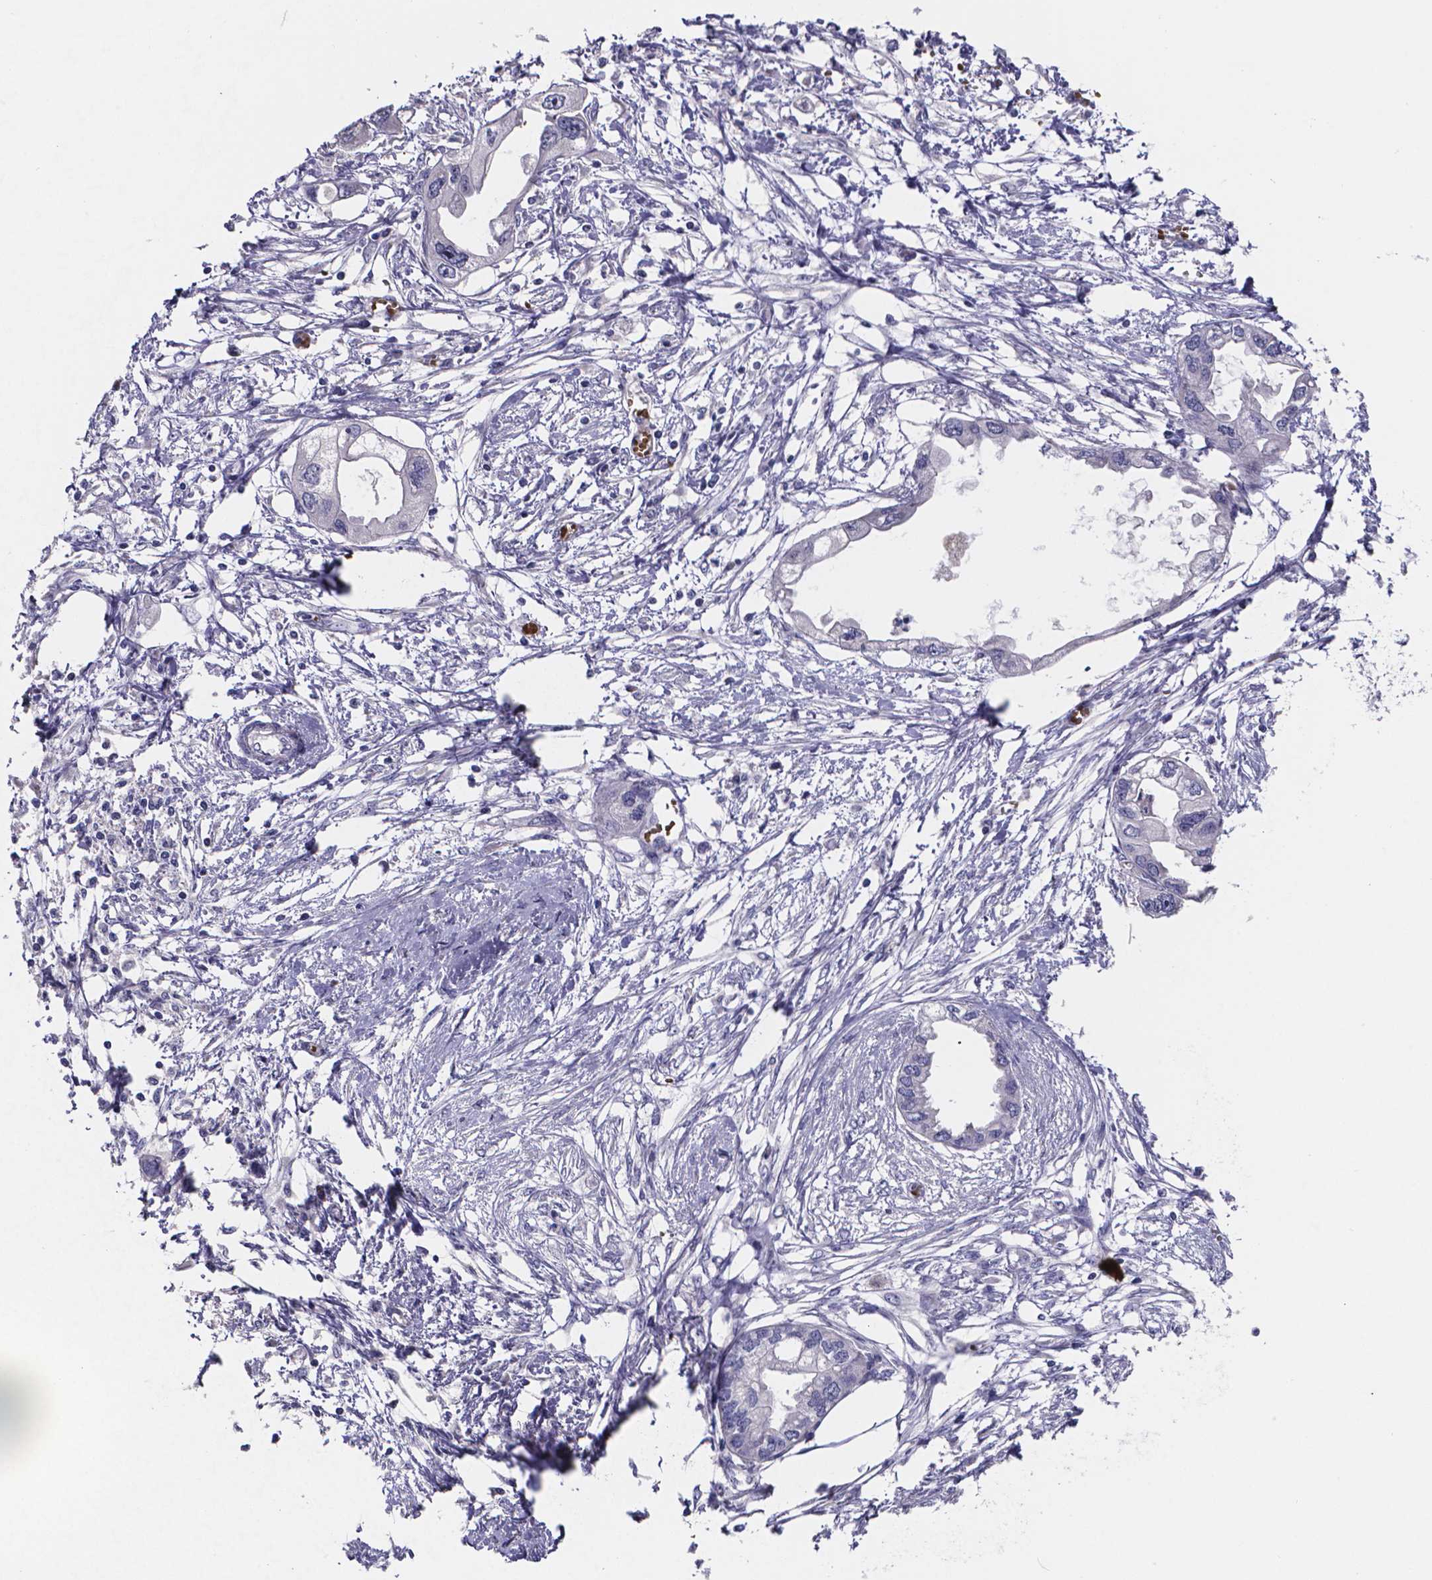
{"staining": {"intensity": "negative", "quantity": "none", "location": "none"}, "tissue": "endometrial cancer", "cell_type": "Tumor cells", "image_type": "cancer", "snomed": [{"axis": "morphology", "description": "Adenocarcinoma, NOS"}, {"axis": "morphology", "description": "Adenocarcinoma, metastatic, NOS"}, {"axis": "topography", "description": "Adipose tissue"}, {"axis": "topography", "description": "Endometrium"}], "caption": "IHC micrograph of neoplastic tissue: human endometrial cancer (metastatic adenocarcinoma) stained with DAB displays no significant protein positivity in tumor cells.", "gene": "GABRA3", "patient": {"sex": "female", "age": 67}}